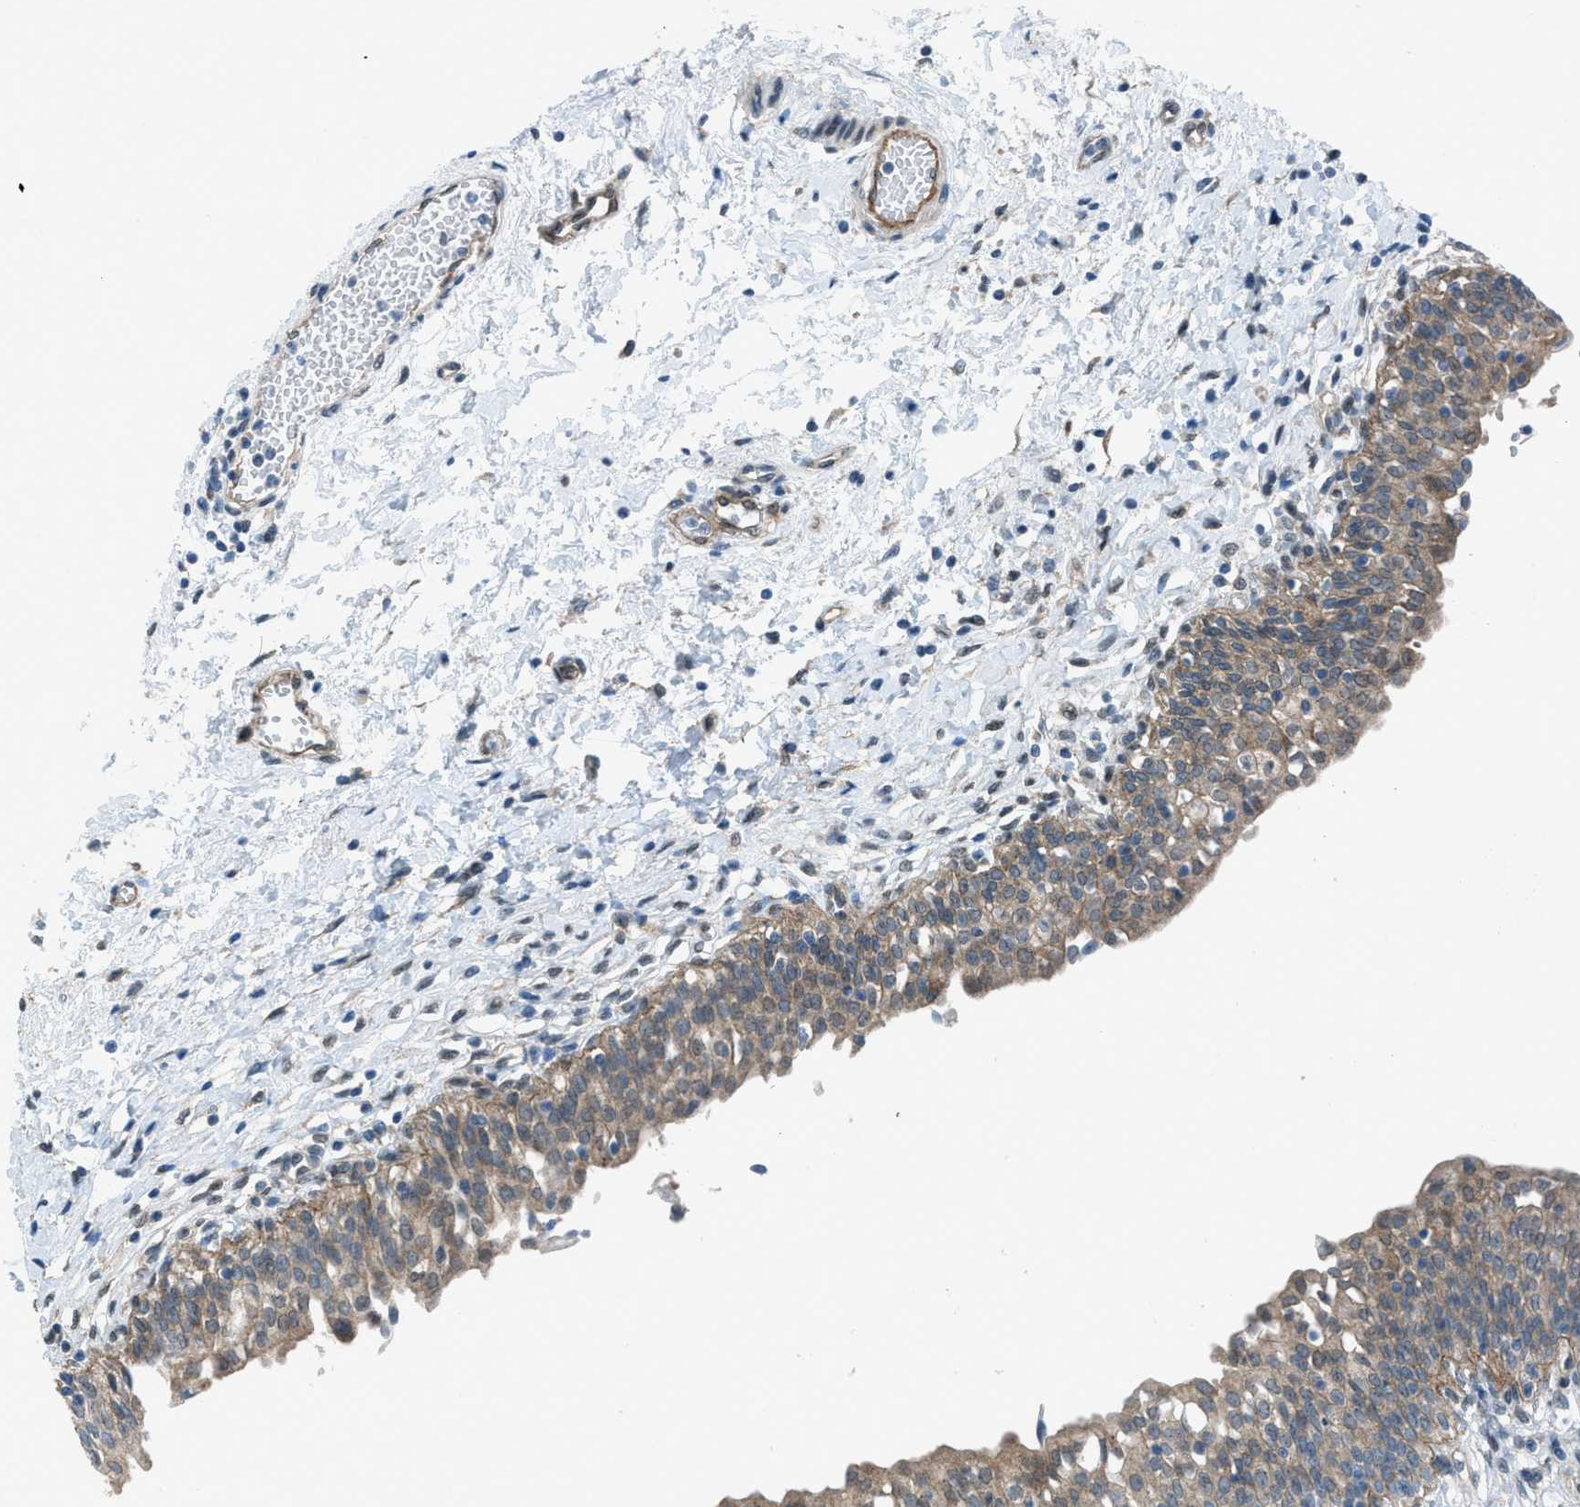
{"staining": {"intensity": "moderate", "quantity": ">75%", "location": "cytoplasmic/membranous"}, "tissue": "urinary bladder", "cell_type": "Urothelial cells", "image_type": "normal", "snomed": [{"axis": "morphology", "description": "Normal tissue, NOS"}, {"axis": "topography", "description": "Urinary bladder"}], "caption": "High-power microscopy captured an immunohistochemistry (IHC) histopathology image of unremarkable urinary bladder, revealing moderate cytoplasmic/membranous expression in about >75% of urothelial cells.", "gene": "PRKN", "patient": {"sex": "male", "age": 55}}